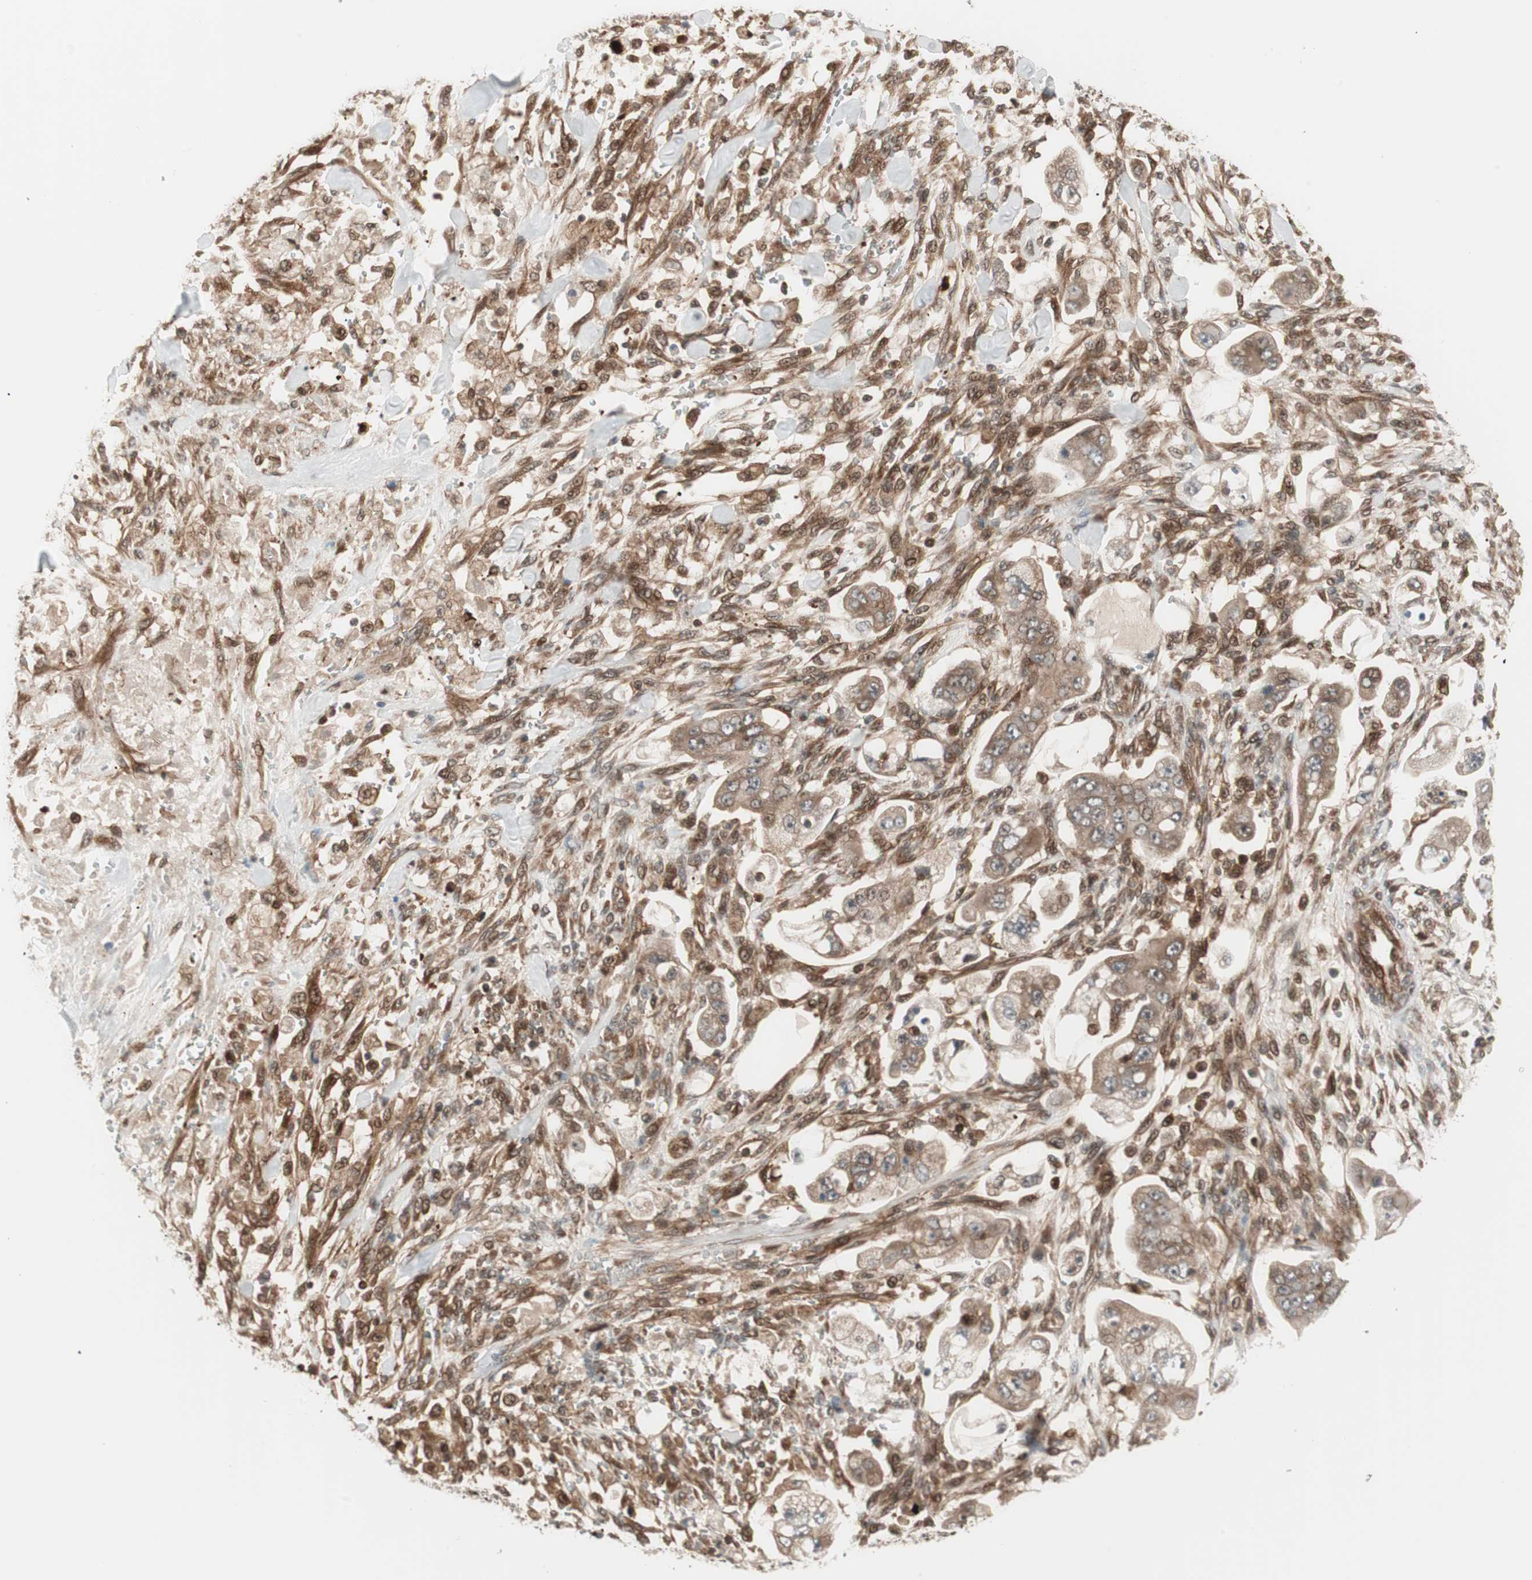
{"staining": {"intensity": "moderate", "quantity": ">75%", "location": "cytoplasmic/membranous"}, "tissue": "stomach cancer", "cell_type": "Tumor cells", "image_type": "cancer", "snomed": [{"axis": "morphology", "description": "Adenocarcinoma, NOS"}, {"axis": "topography", "description": "Stomach"}], "caption": "Brown immunohistochemical staining in human stomach cancer shows moderate cytoplasmic/membranous staining in about >75% of tumor cells.", "gene": "PRKG2", "patient": {"sex": "male", "age": 62}}